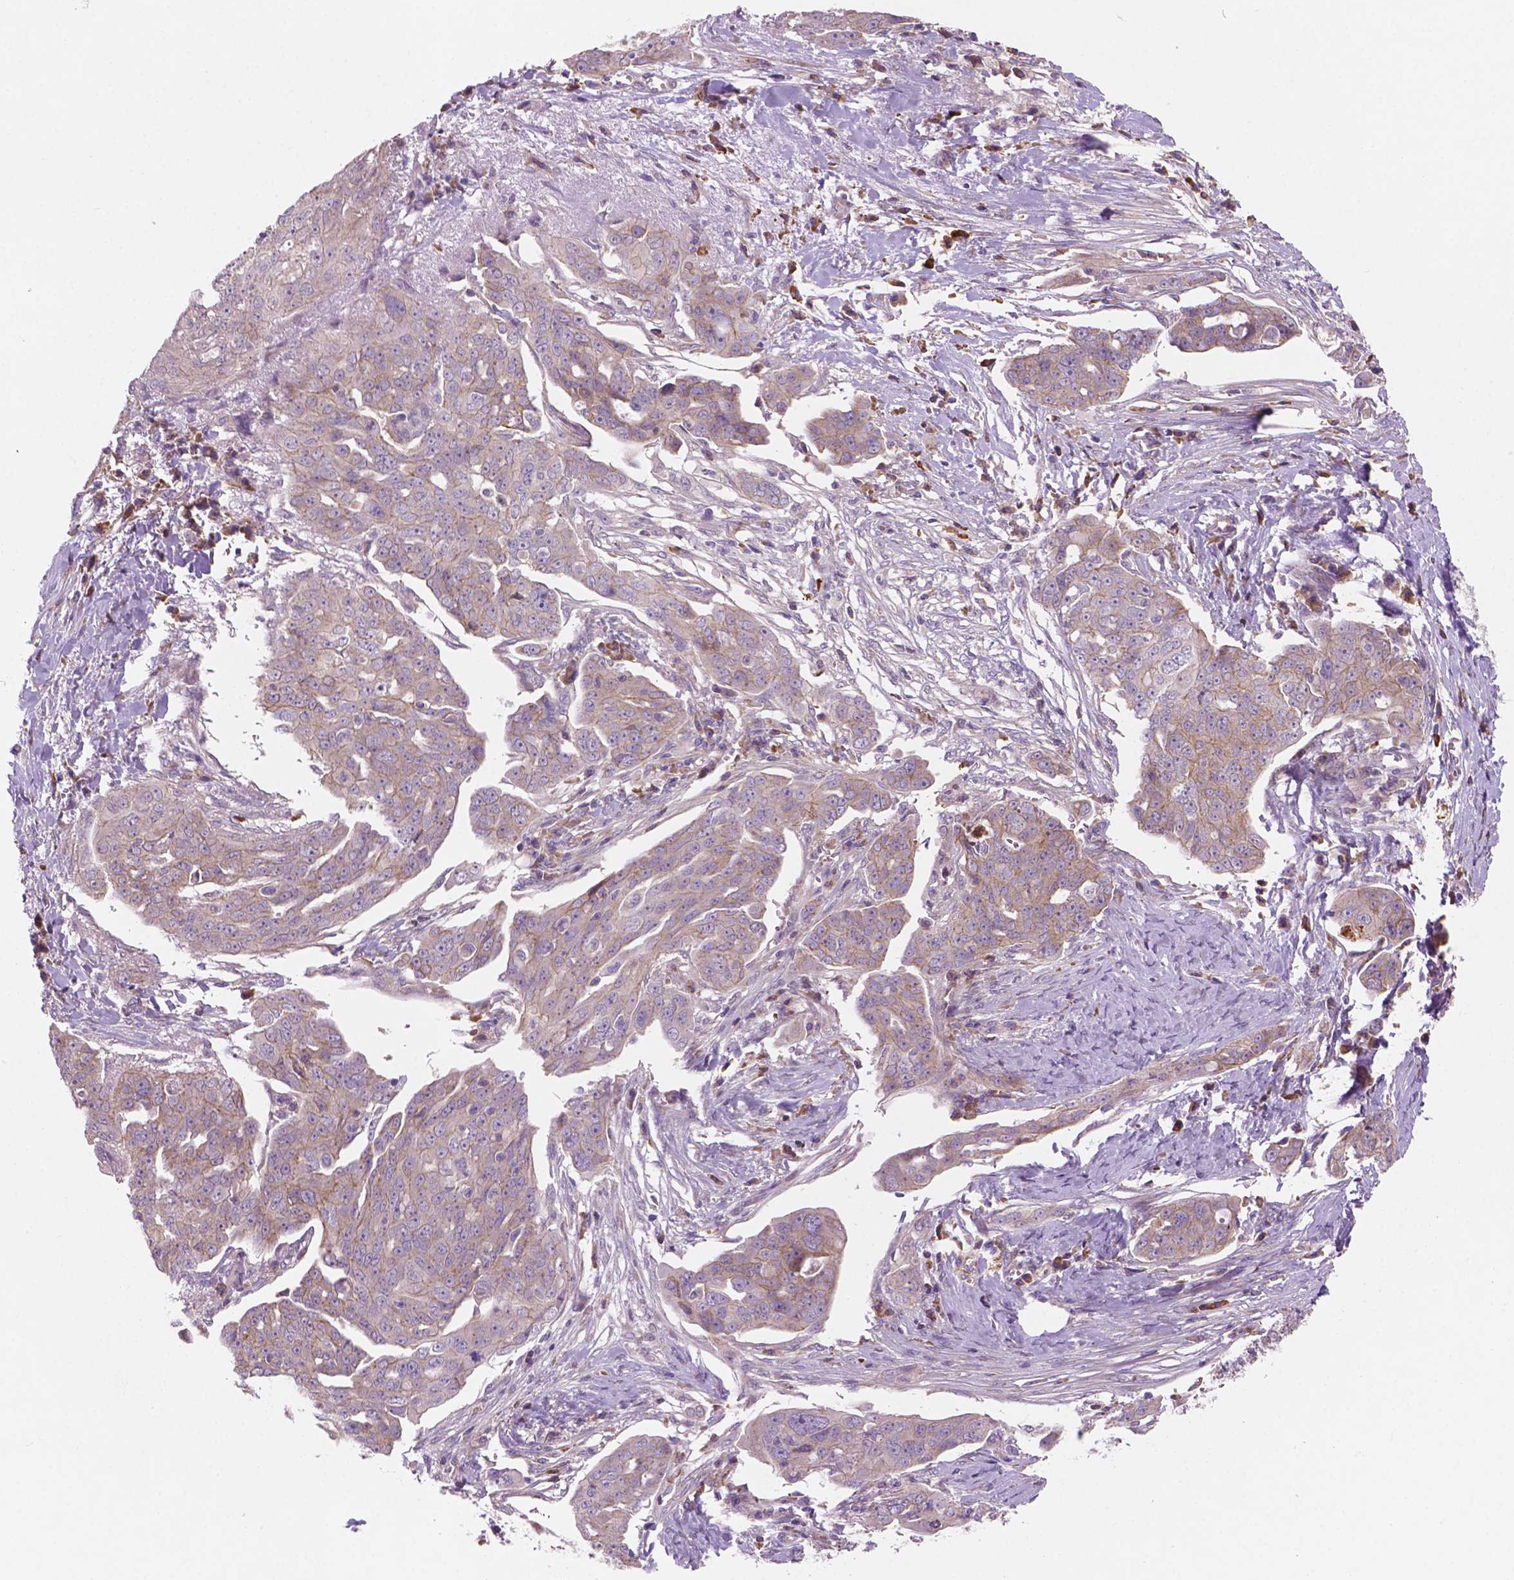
{"staining": {"intensity": "weak", "quantity": ">75%", "location": "cytoplasmic/membranous"}, "tissue": "ovarian cancer", "cell_type": "Tumor cells", "image_type": "cancer", "snomed": [{"axis": "morphology", "description": "Carcinoma, endometroid"}, {"axis": "topography", "description": "Ovary"}], "caption": "Immunohistochemical staining of endometroid carcinoma (ovarian) displays weak cytoplasmic/membranous protein positivity in approximately >75% of tumor cells.", "gene": "LRP1B", "patient": {"sex": "female", "age": 70}}